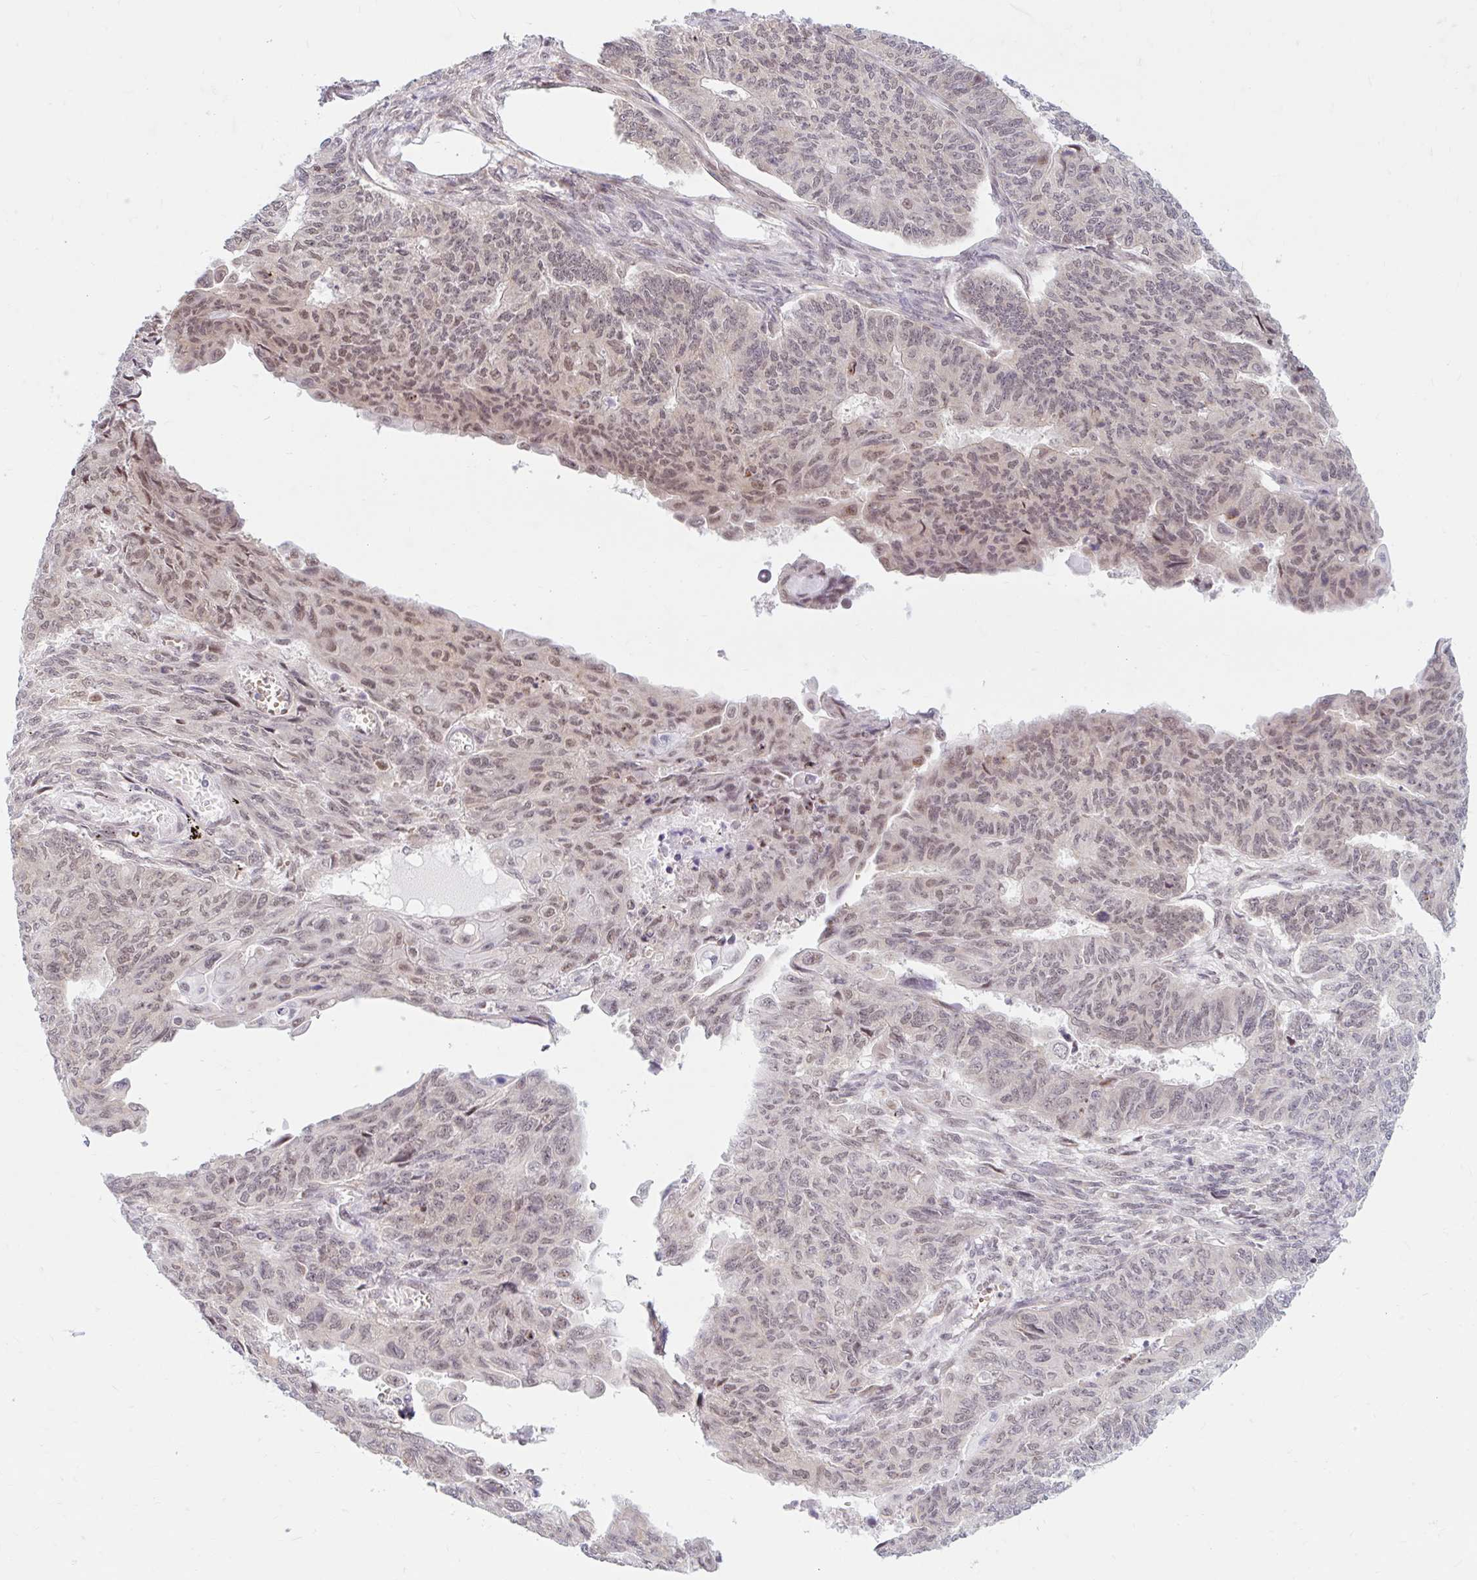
{"staining": {"intensity": "weak", "quantity": "<25%", "location": "nuclear"}, "tissue": "endometrial cancer", "cell_type": "Tumor cells", "image_type": "cancer", "snomed": [{"axis": "morphology", "description": "Adenocarcinoma, NOS"}, {"axis": "topography", "description": "Endometrium"}], "caption": "DAB immunohistochemical staining of human endometrial adenocarcinoma reveals no significant positivity in tumor cells.", "gene": "SRSF10", "patient": {"sex": "female", "age": 32}}